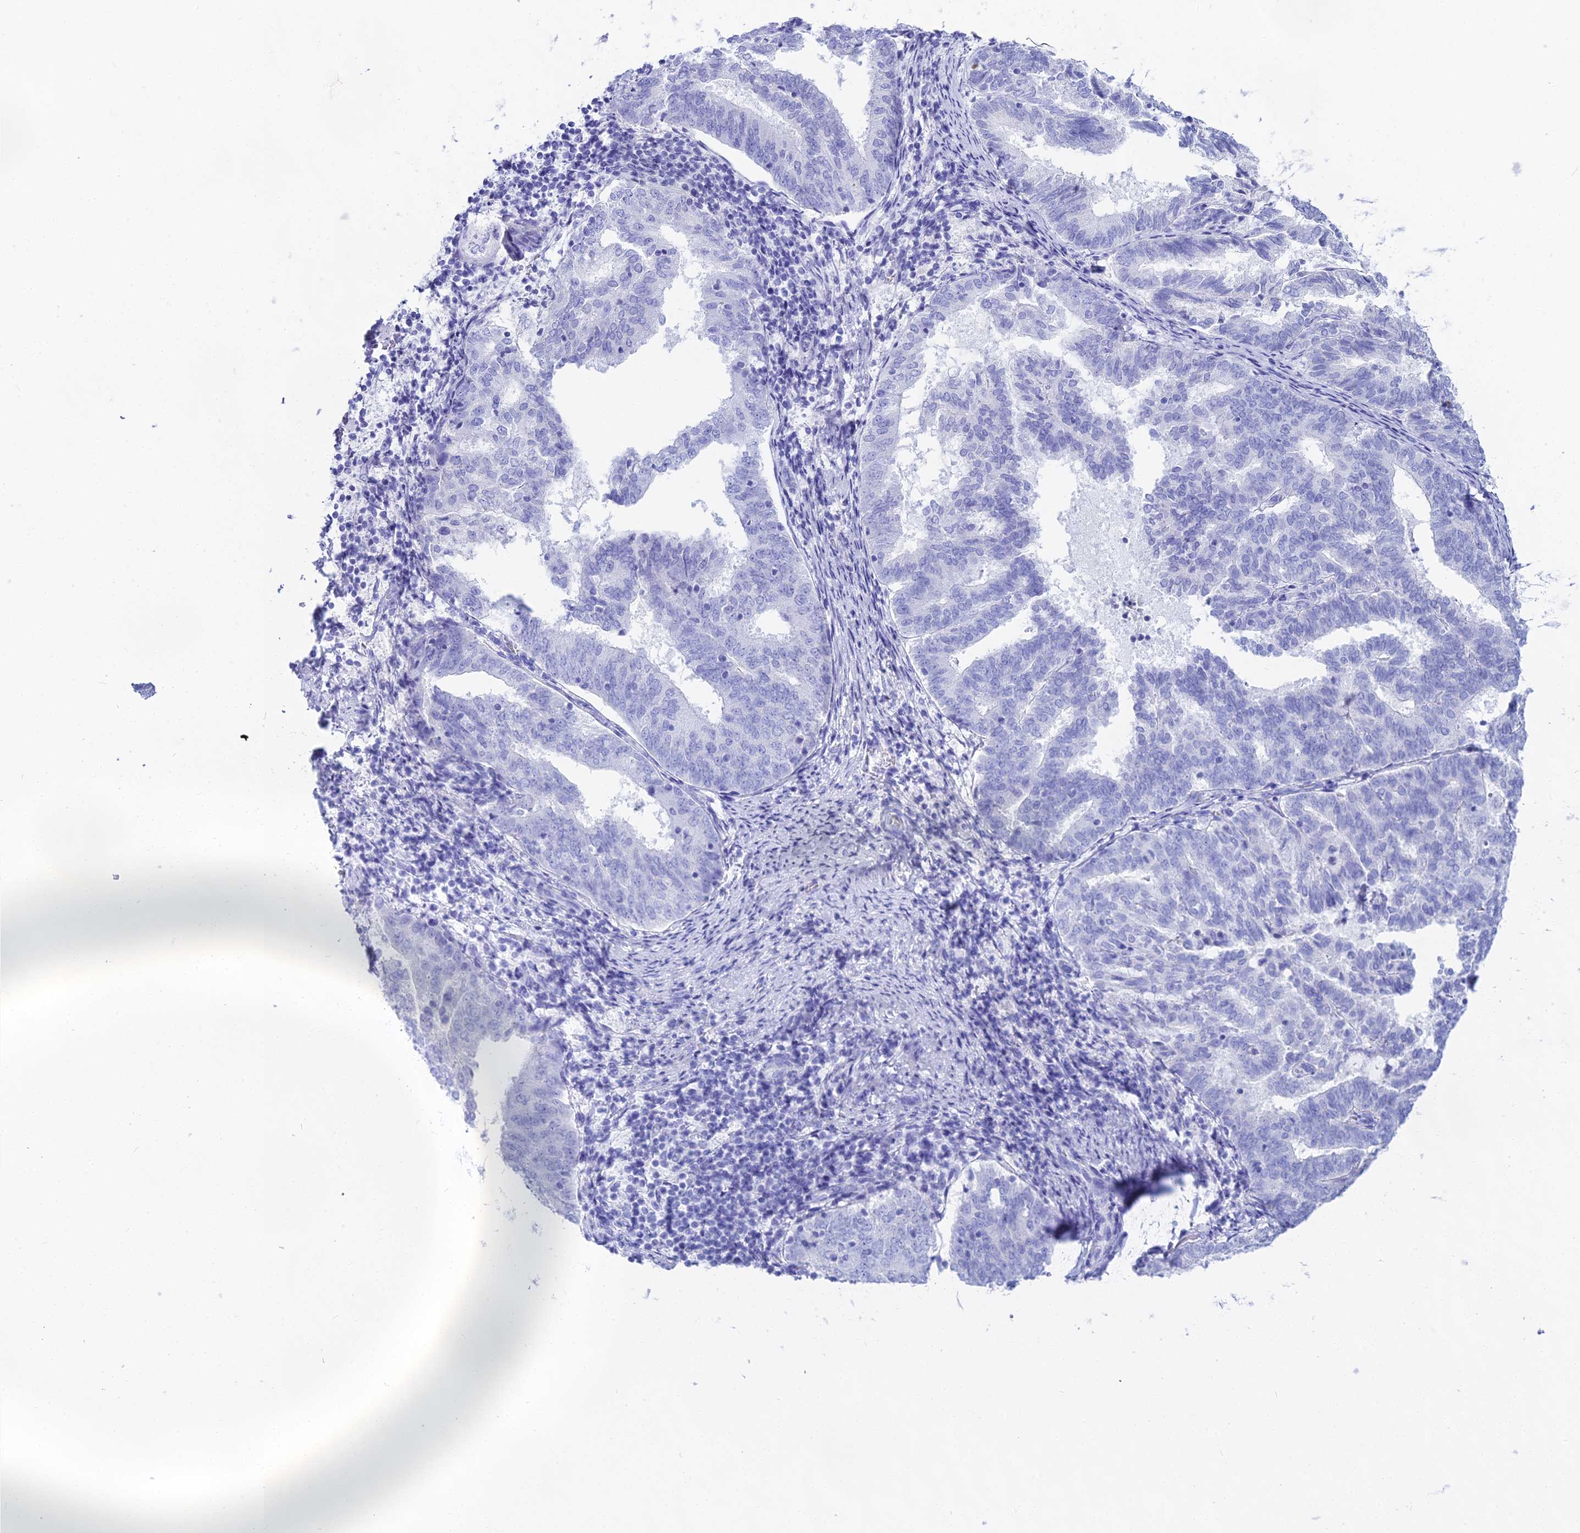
{"staining": {"intensity": "negative", "quantity": "none", "location": "none"}, "tissue": "endometrial cancer", "cell_type": "Tumor cells", "image_type": "cancer", "snomed": [{"axis": "morphology", "description": "Adenocarcinoma, NOS"}, {"axis": "topography", "description": "Endometrium"}], "caption": "An IHC micrograph of endometrial cancer is shown. There is no staining in tumor cells of endometrial cancer.", "gene": "CGB2", "patient": {"sex": "female", "age": 80}}